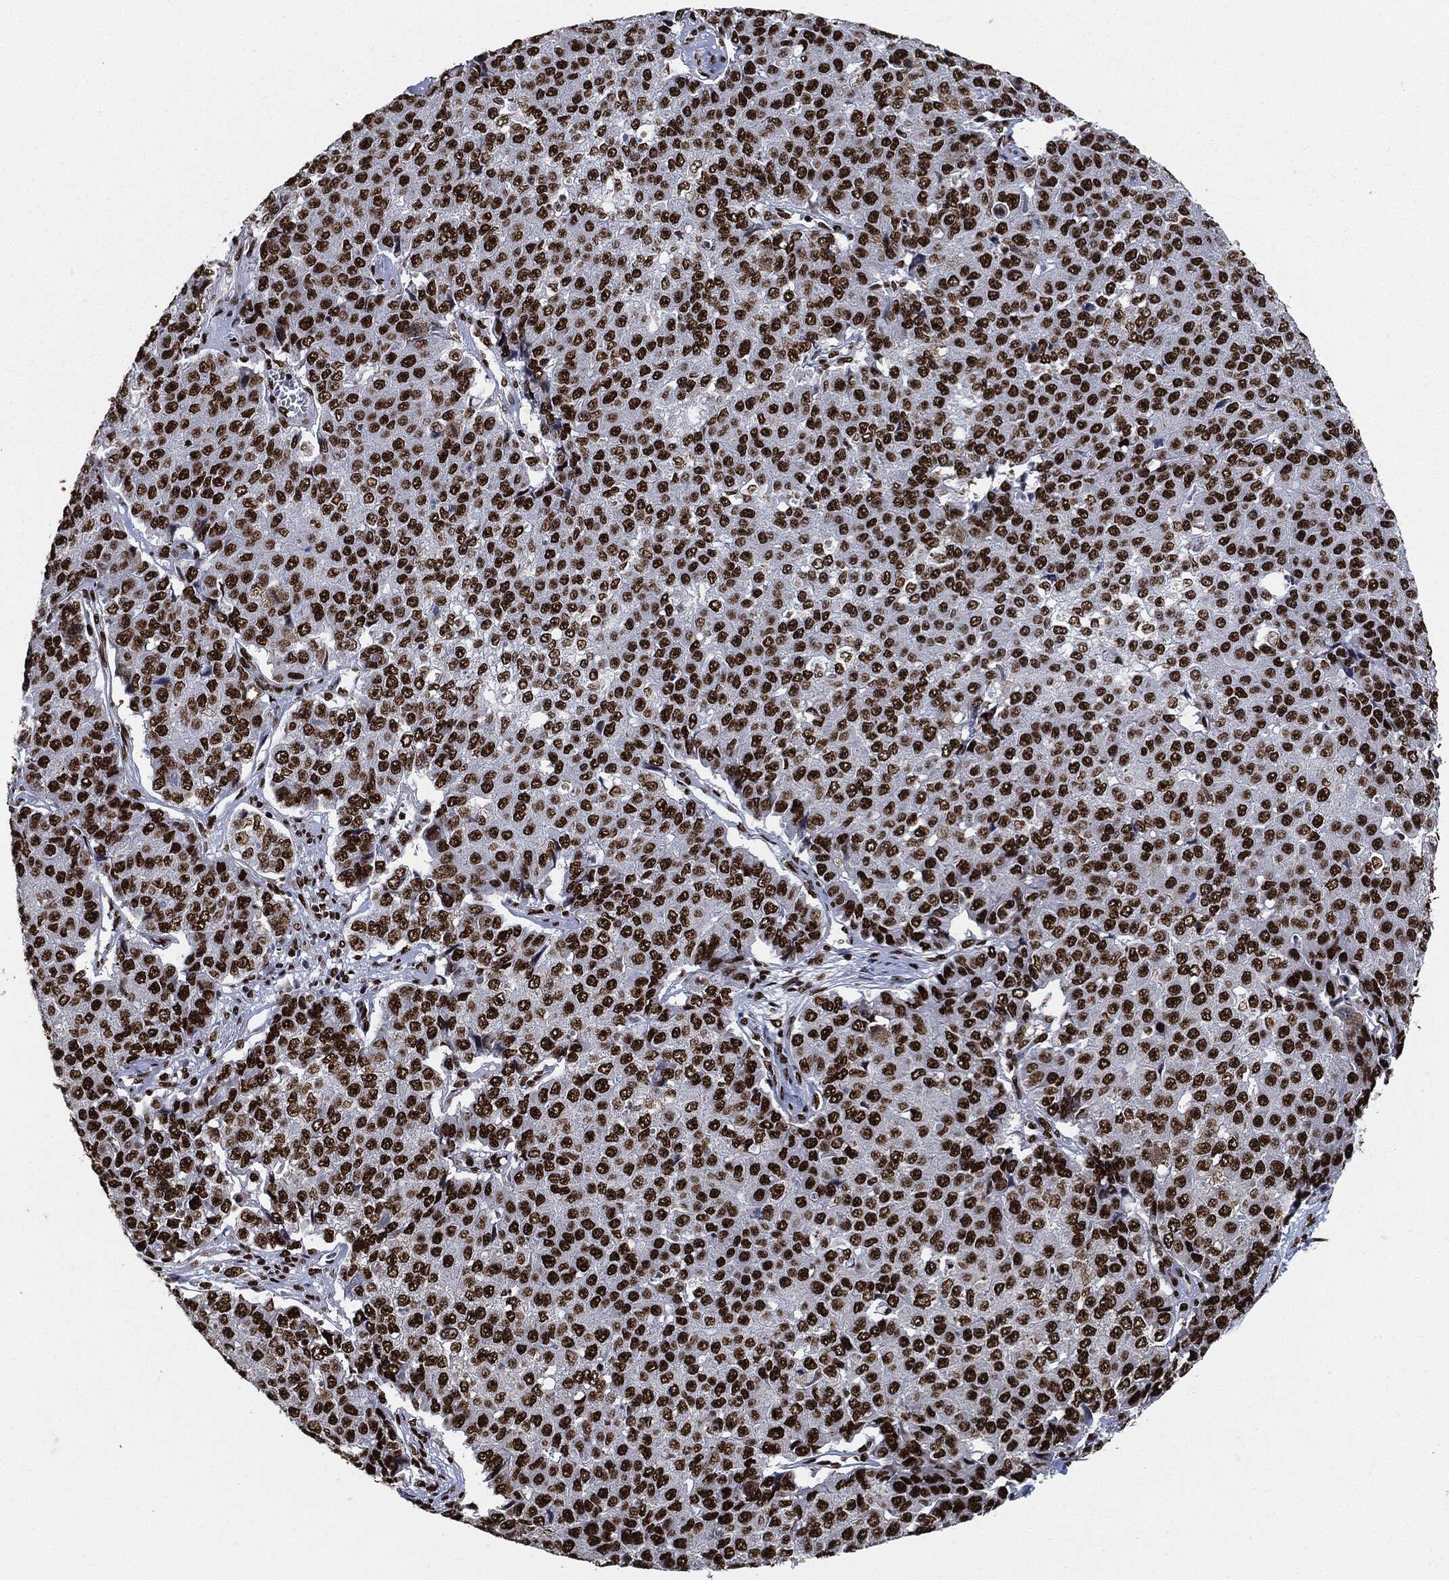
{"staining": {"intensity": "strong", "quantity": ">75%", "location": "nuclear"}, "tissue": "pancreatic cancer", "cell_type": "Tumor cells", "image_type": "cancer", "snomed": [{"axis": "morphology", "description": "Normal tissue, NOS"}, {"axis": "morphology", "description": "Adenocarcinoma, NOS"}, {"axis": "topography", "description": "Pancreas"}, {"axis": "topography", "description": "Duodenum"}], "caption": "Human pancreatic cancer (adenocarcinoma) stained for a protein (brown) demonstrates strong nuclear positive expression in about >75% of tumor cells.", "gene": "RECQL", "patient": {"sex": "male", "age": 50}}